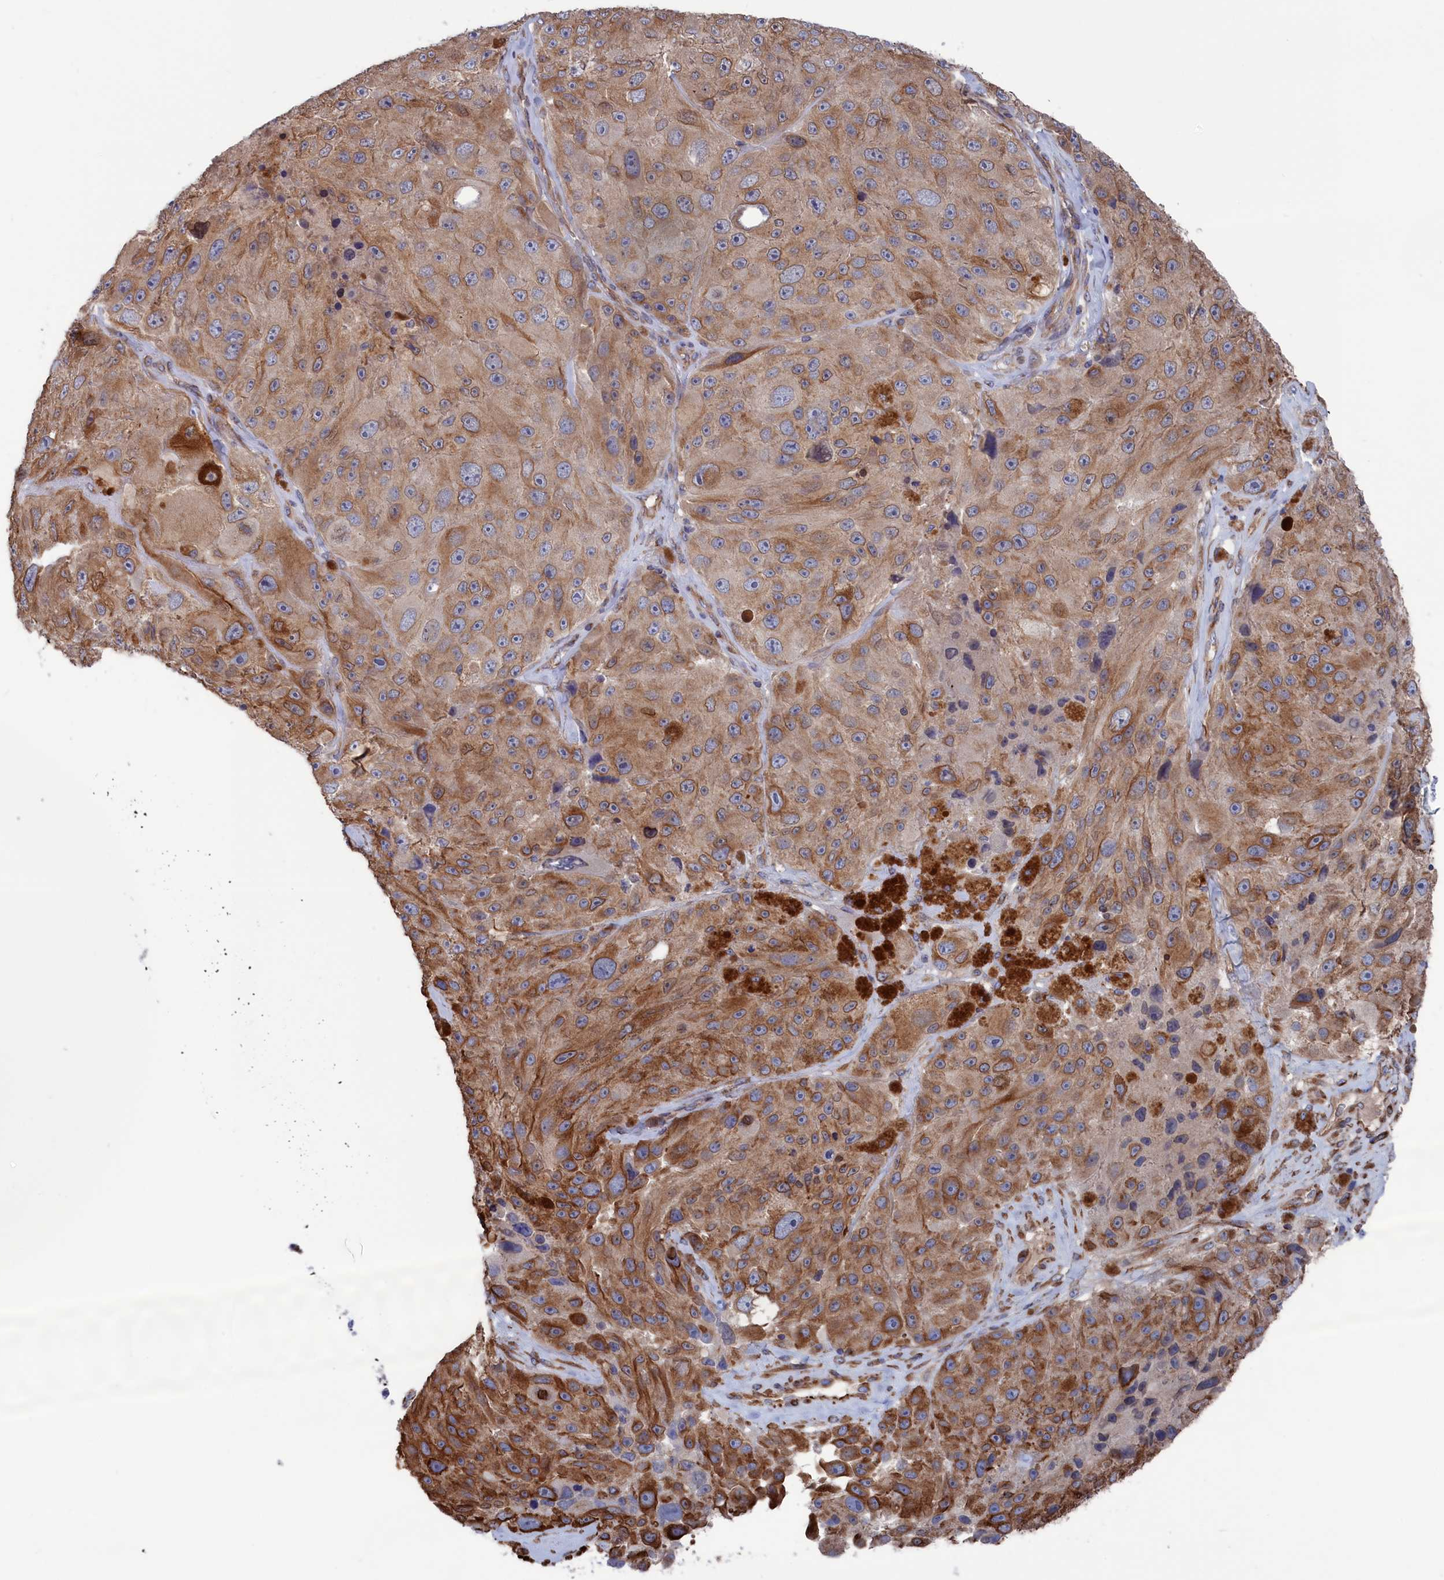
{"staining": {"intensity": "moderate", "quantity": ">75%", "location": "cytoplasmic/membranous"}, "tissue": "melanoma", "cell_type": "Tumor cells", "image_type": "cancer", "snomed": [{"axis": "morphology", "description": "Malignant melanoma, Metastatic site"}, {"axis": "topography", "description": "Lymph node"}], "caption": "A high-resolution image shows immunohistochemistry (IHC) staining of melanoma, which exhibits moderate cytoplasmic/membranous positivity in about >75% of tumor cells.", "gene": "NUTF2", "patient": {"sex": "male", "age": 62}}